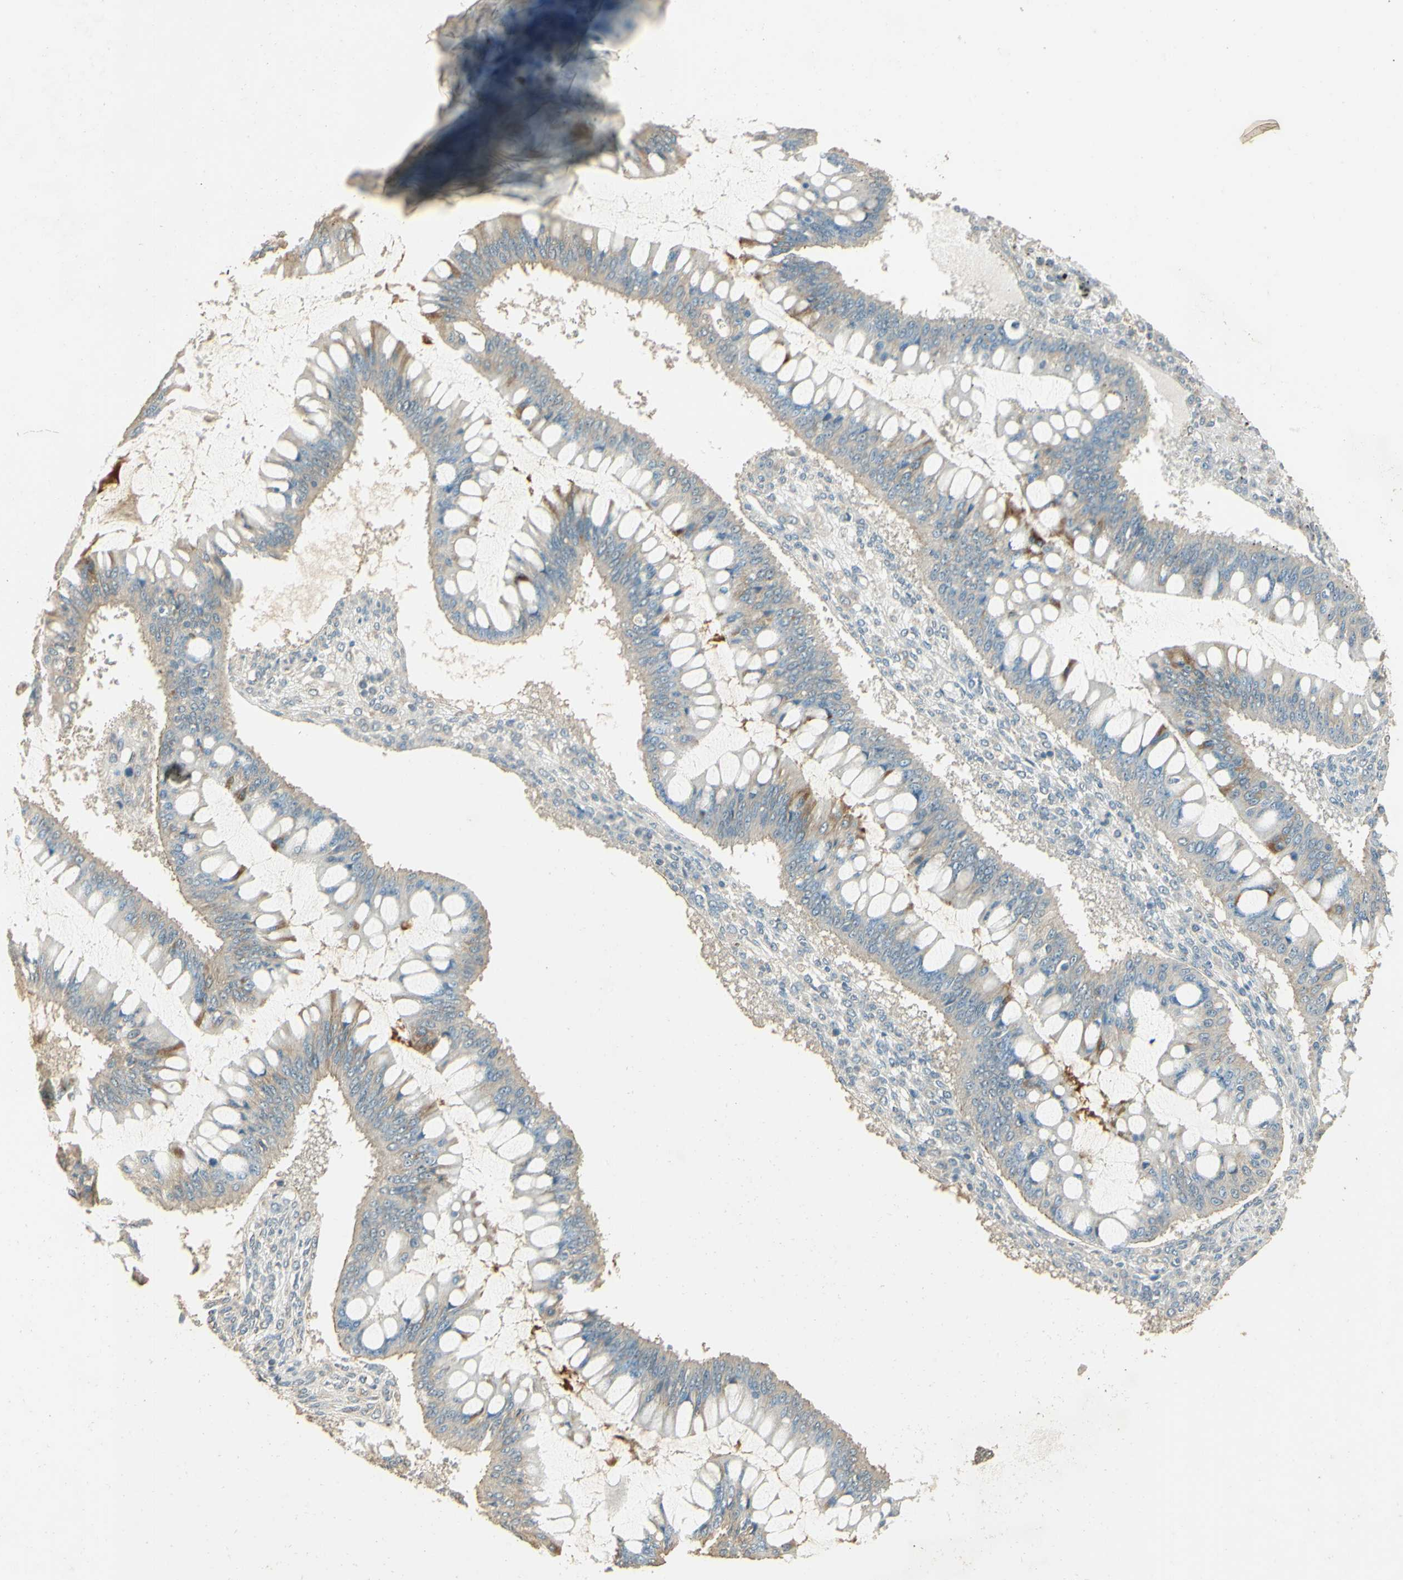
{"staining": {"intensity": "weak", "quantity": ">75%", "location": "cytoplasmic/membranous"}, "tissue": "ovarian cancer", "cell_type": "Tumor cells", "image_type": "cancer", "snomed": [{"axis": "morphology", "description": "Cystadenocarcinoma, mucinous, NOS"}, {"axis": "topography", "description": "Ovary"}], "caption": "Protein staining of mucinous cystadenocarcinoma (ovarian) tissue demonstrates weak cytoplasmic/membranous staining in about >75% of tumor cells.", "gene": "UXS1", "patient": {"sex": "female", "age": 73}}